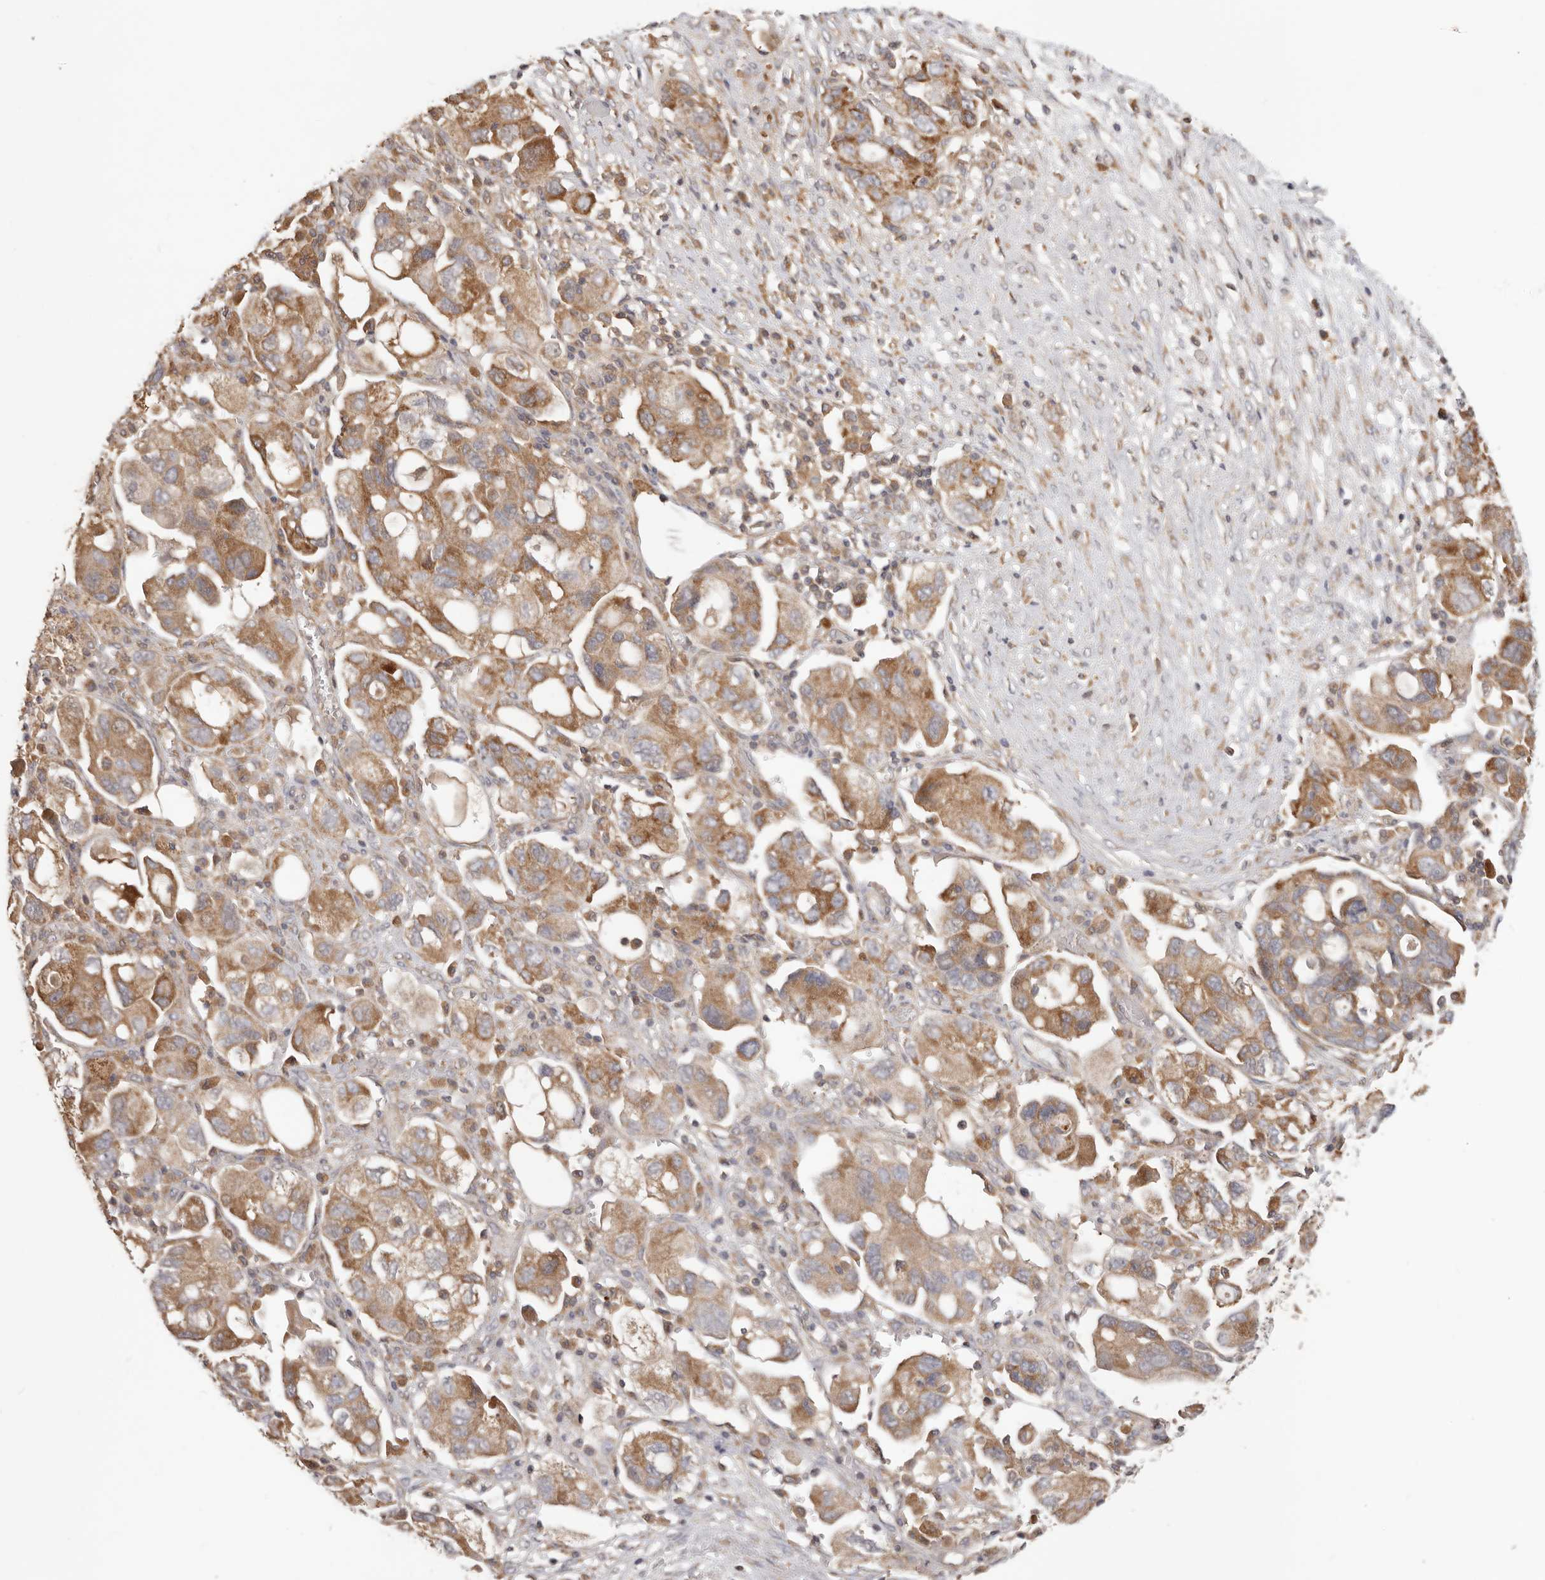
{"staining": {"intensity": "moderate", "quantity": ">75%", "location": "cytoplasmic/membranous"}, "tissue": "ovarian cancer", "cell_type": "Tumor cells", "image_type": "cancer", "snomed": [{"axis": "morphology", "description": "Carcinoma, NOS"}, {"axis": "morphology", "description": "Cystadenocarcinoma, serous, NOS"}, {"axis": "topography", "description": "Ovary"}], "caption": "Immunohistochemical staining of serous cystadenocarcinoma (ovarian) demonstrates moderate cytoplasmic/membranous protein expression in about >75% of tumor cells.", "gene": "LRP6", "patient": {"sex": "female", "age": 69}}